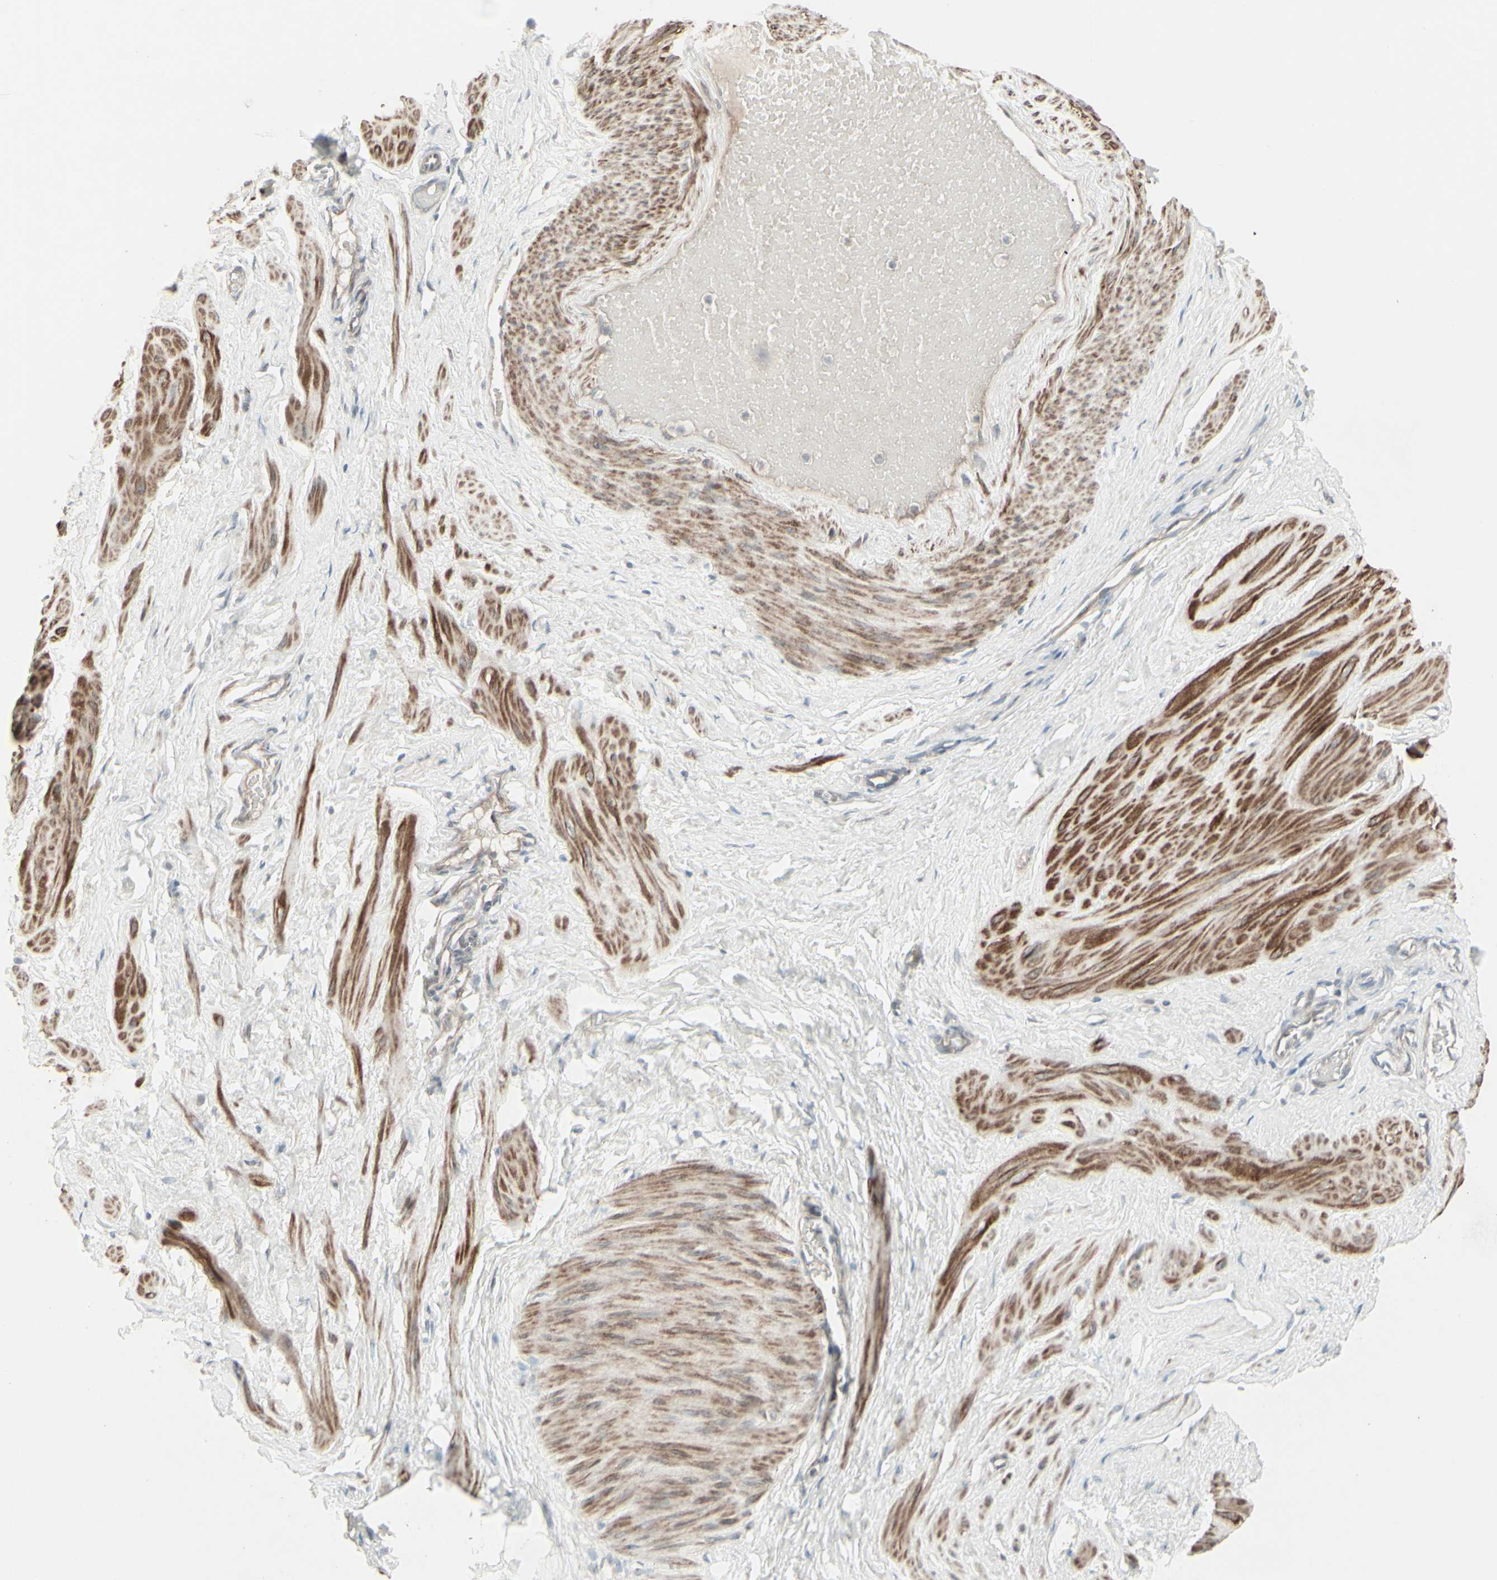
{"staining": {"intensity": "negative", "quantity": "none", "location": "none"}, "tissue": "adipose tissue", "cell_type": "Adipocytes", "image_type": "normal", "snomed": [{"axis": "morphology", "description": "Normal tissue, NOS"}, {"axis": "topography", "description": "Soft tissue"}, {"axis": "topography", "description": "Vascular tissue"}], "caption": "Immunohistochemistry (IHC) photomicrograph of unremarkable human adipose tissue stained for a protein (brown), which reveals no expression in adipocytes.", "gene": "GMNN", "patient": {"sex": "female", "age": 35}}